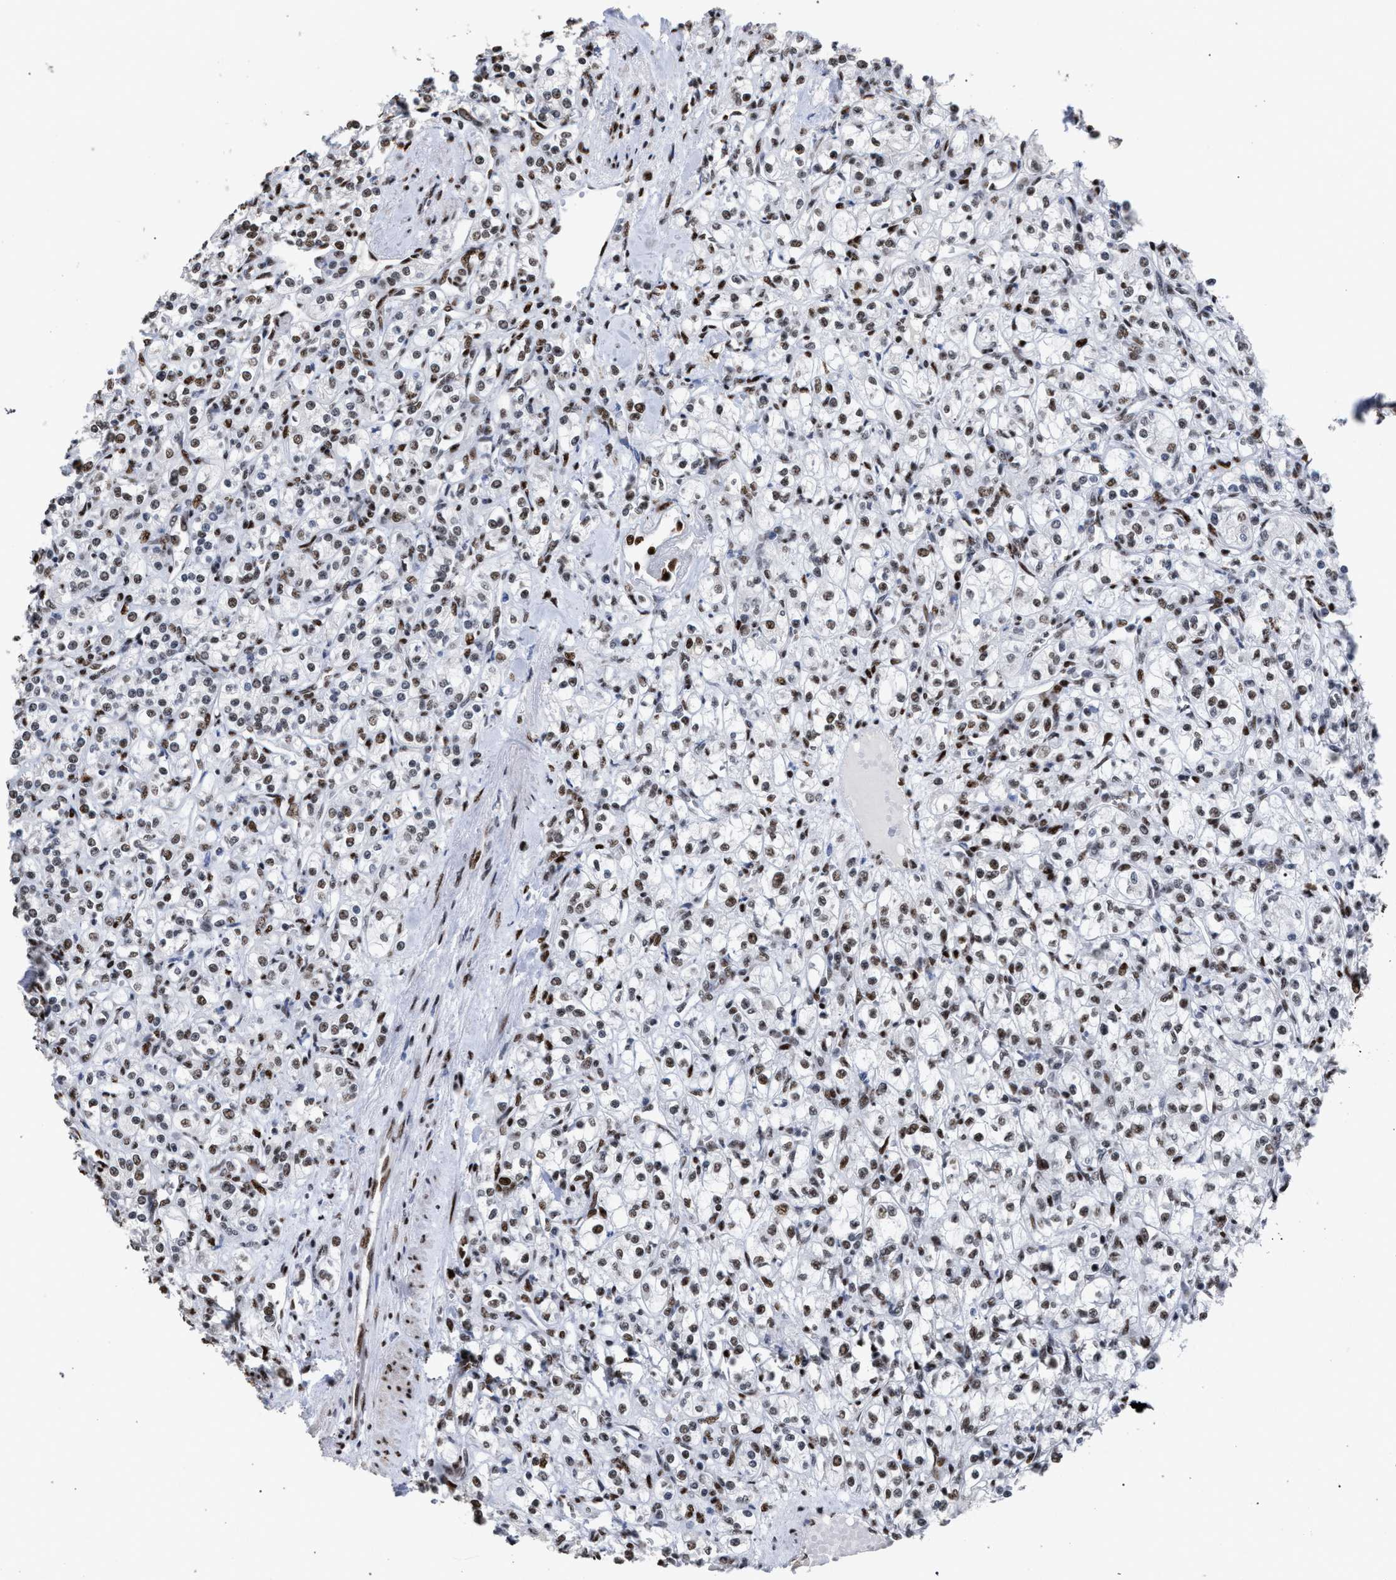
{"staining": {"intensity": "weak", "quantity": ">75%", "location": "nuclear"}, "tissue": "renal cancer", "cell_type": "Tumor cells", "image_type": "cancer", "snomed": [{"axis": "morphology", "description": "Adenocarcinoma, NOS"}, {"axis": "topography", "description": "Kidney"}], "caption": "A low amount of weak nuclear positivity is appreciated in about >75% of tumor cells in renal adenocarcinoma tissue. (IHC, brightfield microscopy, high magnification).", "gene": "TP53BP1", "patient": {"sex": "male", "age": 77}}